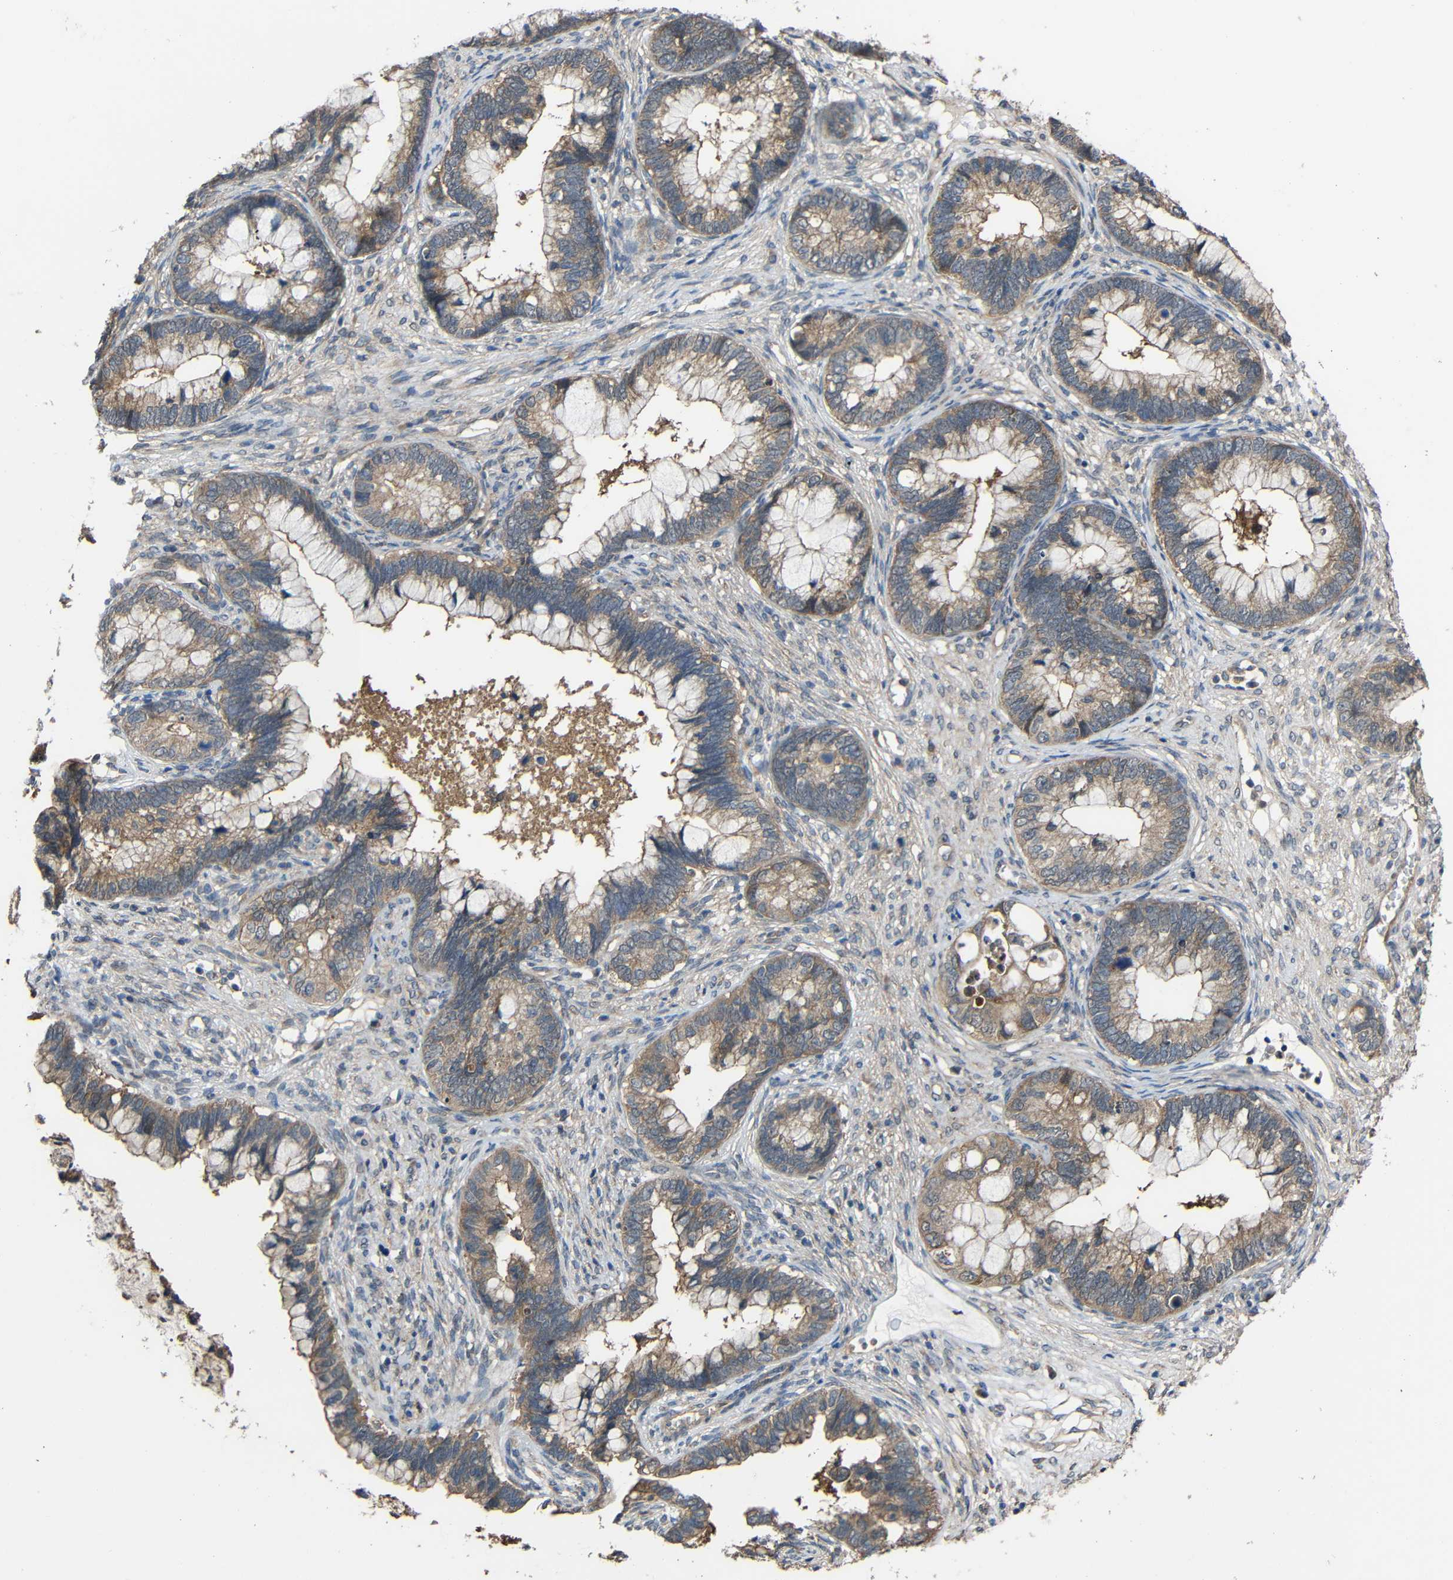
{"staining": {"intensity": "weak", "quantity": ">75%", "location": "cytoplasmic/membranous"}, "tissue": "cervical cancer", "cell_type": "Tumor cells", "image_type": "cancer", "snomed": [{"axis": "morphology", "description": "Adenocarcinoma, NOS"}, {"axis": "topography", "description": "Cervix"}], "caption": "Immunohistochemical staining of adenocarcinoma (cervical) exhibits low levels of weak cytoplasmic/membranous expression in approximately >75% of tumor cells.", "gene": "CHST9", "patient": {"sex": "female", "age": 44}}